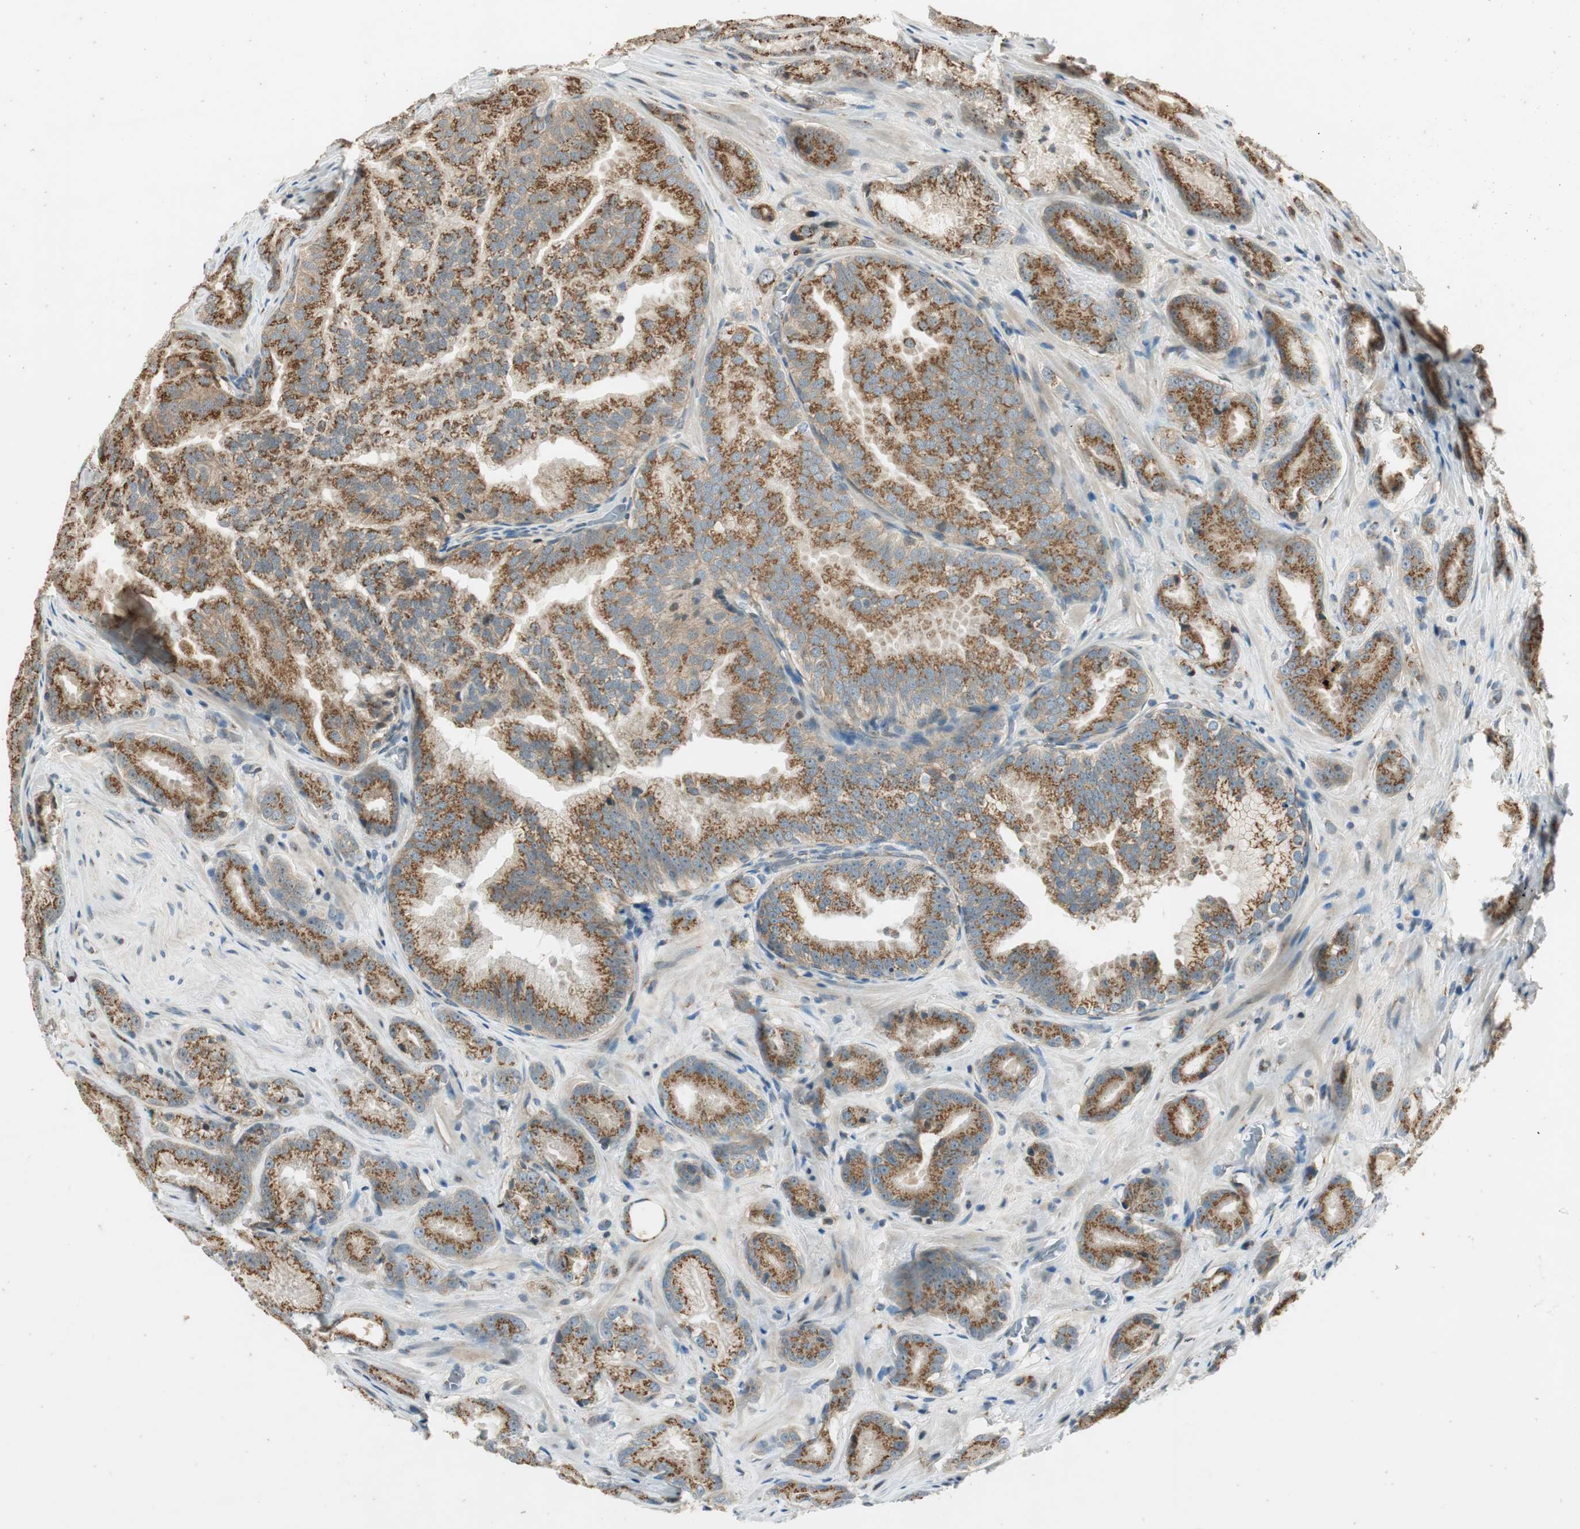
{"staining": {"intensity": "weak", "quantity": ">75%", "location": "cytoplasmic/membranous"}, "tissue": "prostate cancer", "cell_type": "Tumor cells", "image_type": "cancer", "snomed": [{"axis": "morphology", "description": "Adenocarcinoma, High grade"}, {"axis": "topography", "description": "Prostate"}], "caption": "A high-resolution histopathology image shows immunohistochemistry staining of prostate high-grade adenocarcinoma, which exhibits weak cytoplasmic/membranous positivity in approximately >75% of tumor cells. Nuclei are stained in blue.", "gene": "NEO1", "patient": {"sex": "male", "age": 64}}